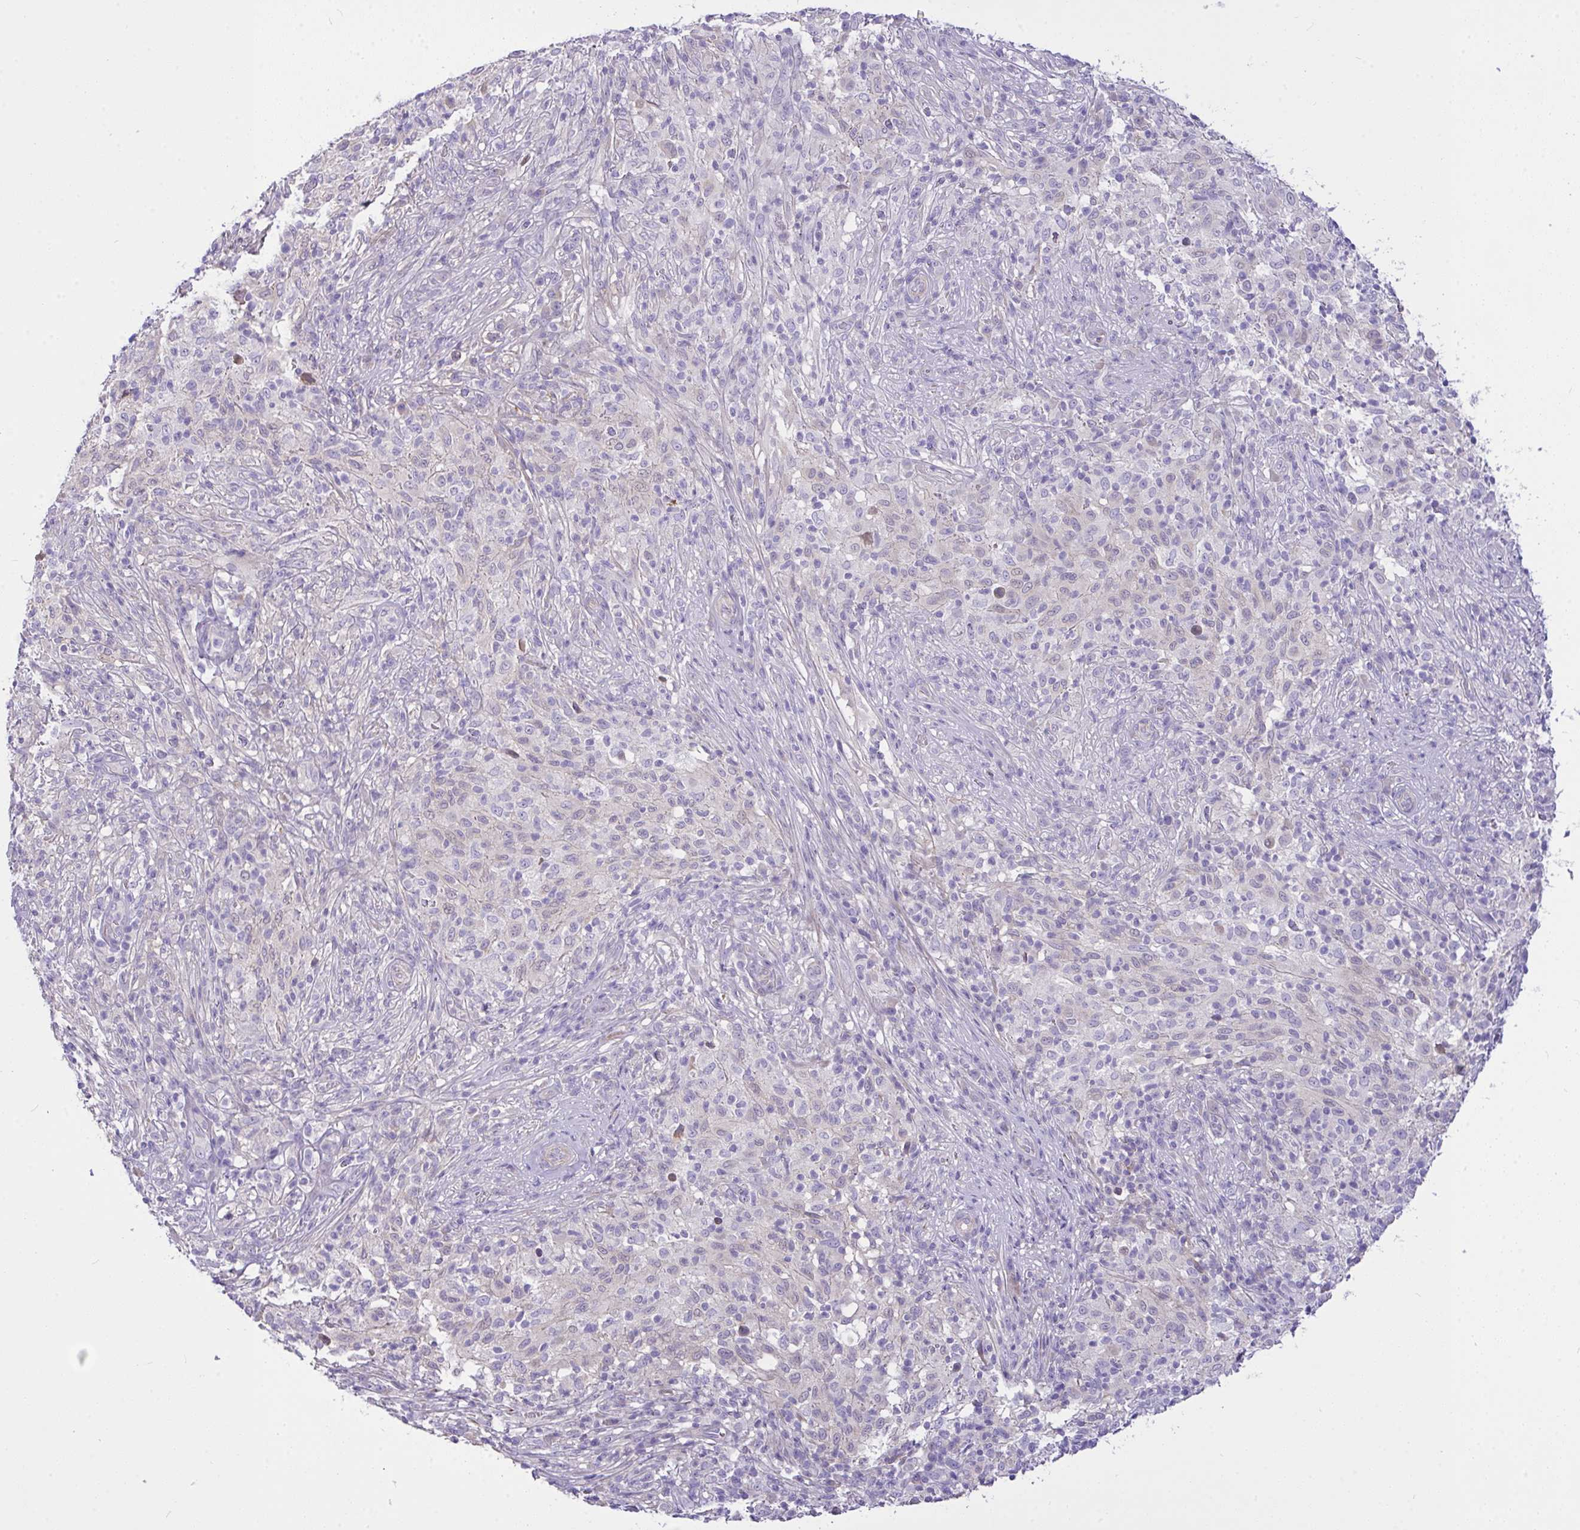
{"staining": {"intensity": "negative", "quantity": "none", "location": "none"}, "tissue": "melanoma", "cell_type": "Tumor cells", "image_type": "cancer", "snomed": [{"axis": "morphology", "description": "Malignant melanoma, NOS"}, {"axis": "topography", "description": "Skin"}], "caption": "Immunohistochemistry (IHC) of malignant melanoma reveals no positivity in tumor cells. (DAB IHC with hematoxylin counter stain).", "gene": "MOCS1", "patient": {"sex": "male", "age": 66}}